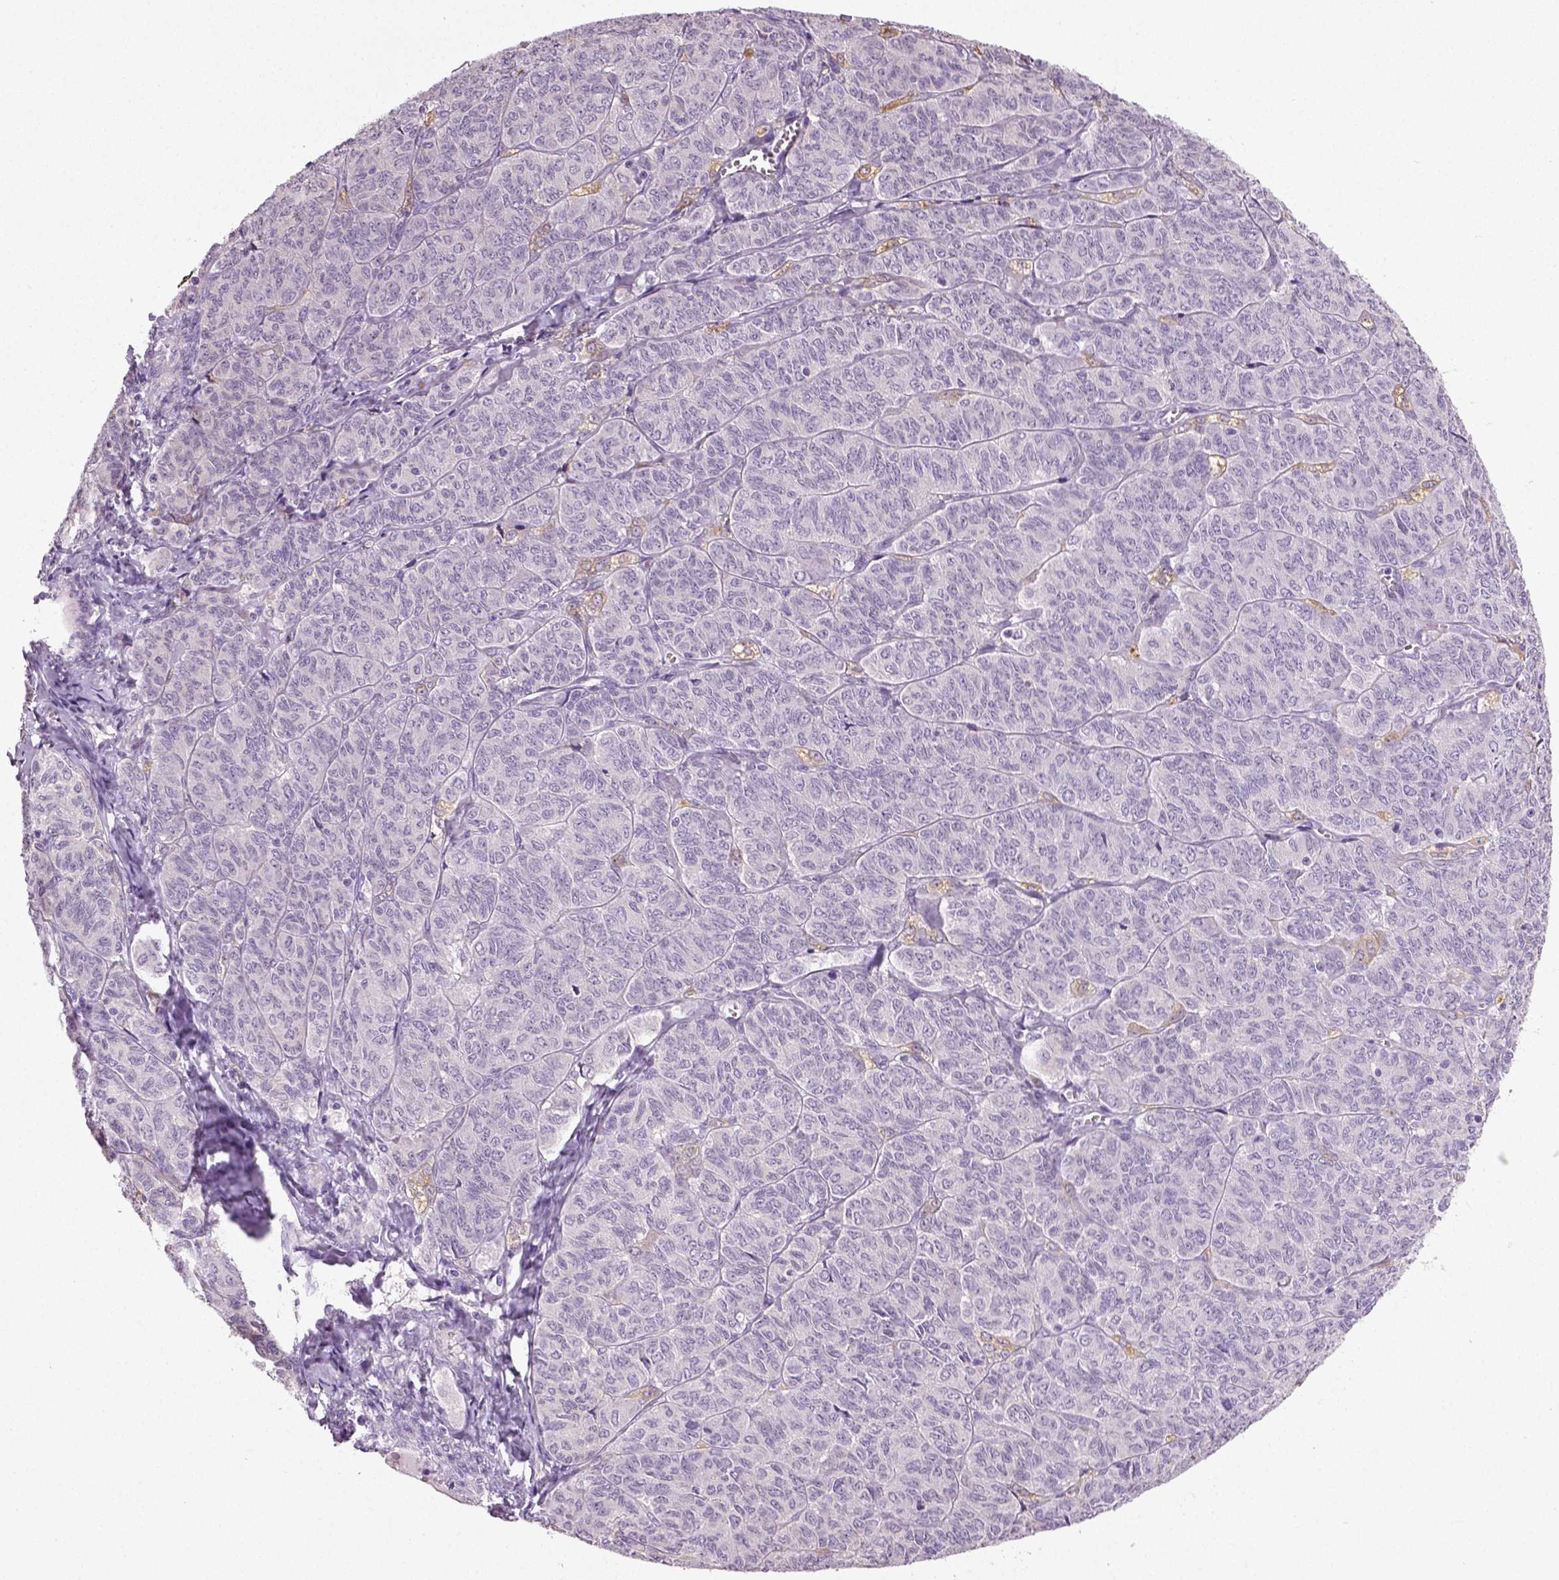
{"staining": {"intensity": "negative", "quantity": "none", "location": "none"}, "tissue": "ovarian cancer", "cell_type": "Tumor cells", "image_type": "cancer", "snomed": [{"axis": "morphology", "description": "Carcinoma, endometroid"}, {"axis": "topography", "description": "Ovary"}], "caption": "Human endometroid carcinoma (ovarian) stained for a protein using immunohistochemistry (IHC) reveals no positivity in tumor cells.", "gene": "NECAB2", "patient": {"sex": "female", "age": 80}}